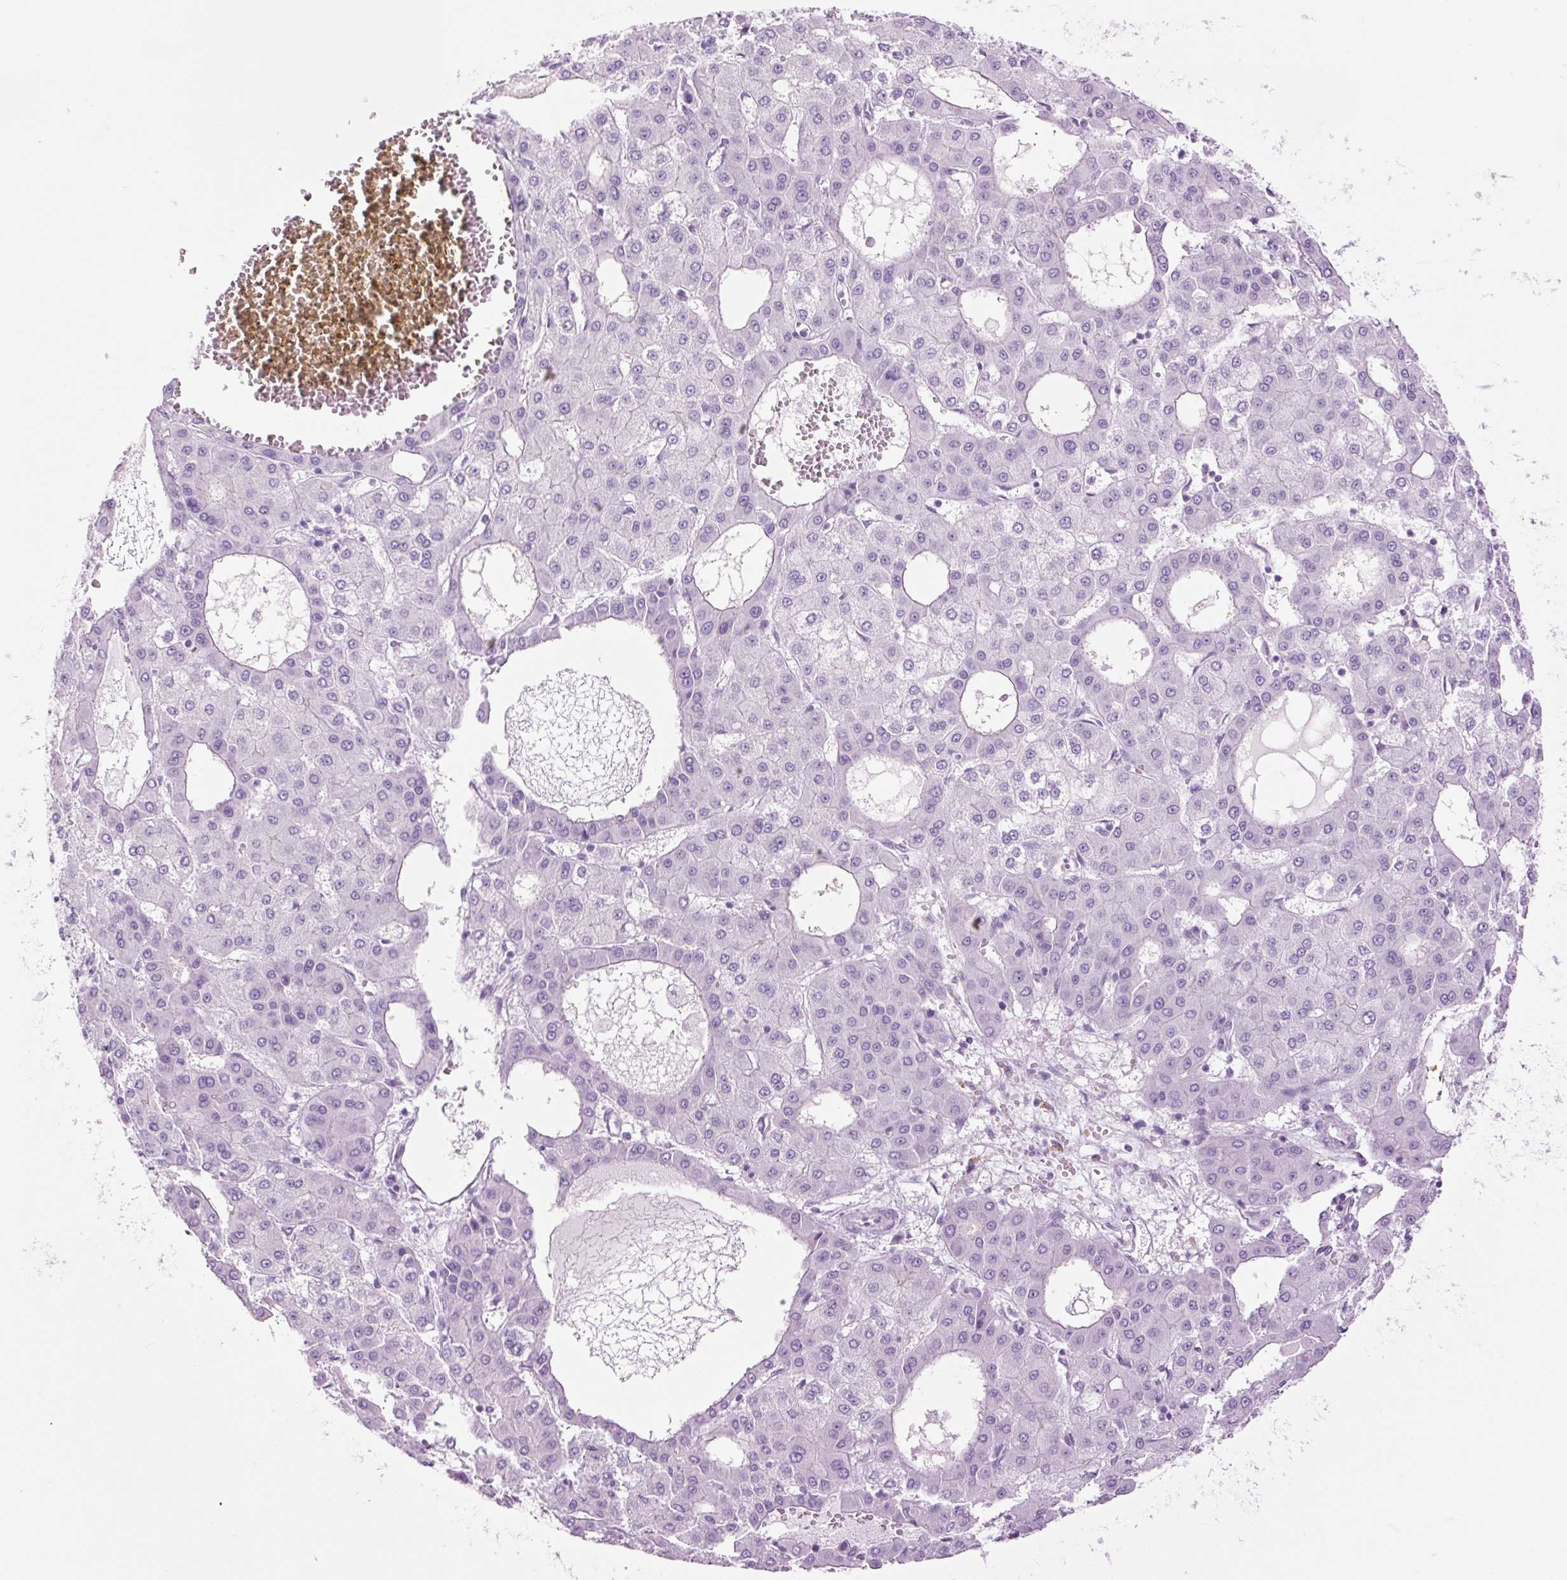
{"staining": {"intensity": "negative", "quantity": "none", "location": "none"}, "tissue": "liver cancer", "cell_type": "Tumor cells", "image_type": "cancer", "snomed": [{"axis": "morphology", "description": "Carcinoma, Hepatocellular, NOS"}, {"axis": "topography", "description": "Liver"}], "caption": "An immunohistochemistry image of hepatocellular carcinoma (liver) is shown. There is no staining in tumor cells of hepatocellular carcinoma (liver).", "gene": "TFF2", "patient": {"sex": "male", "age": 47}}